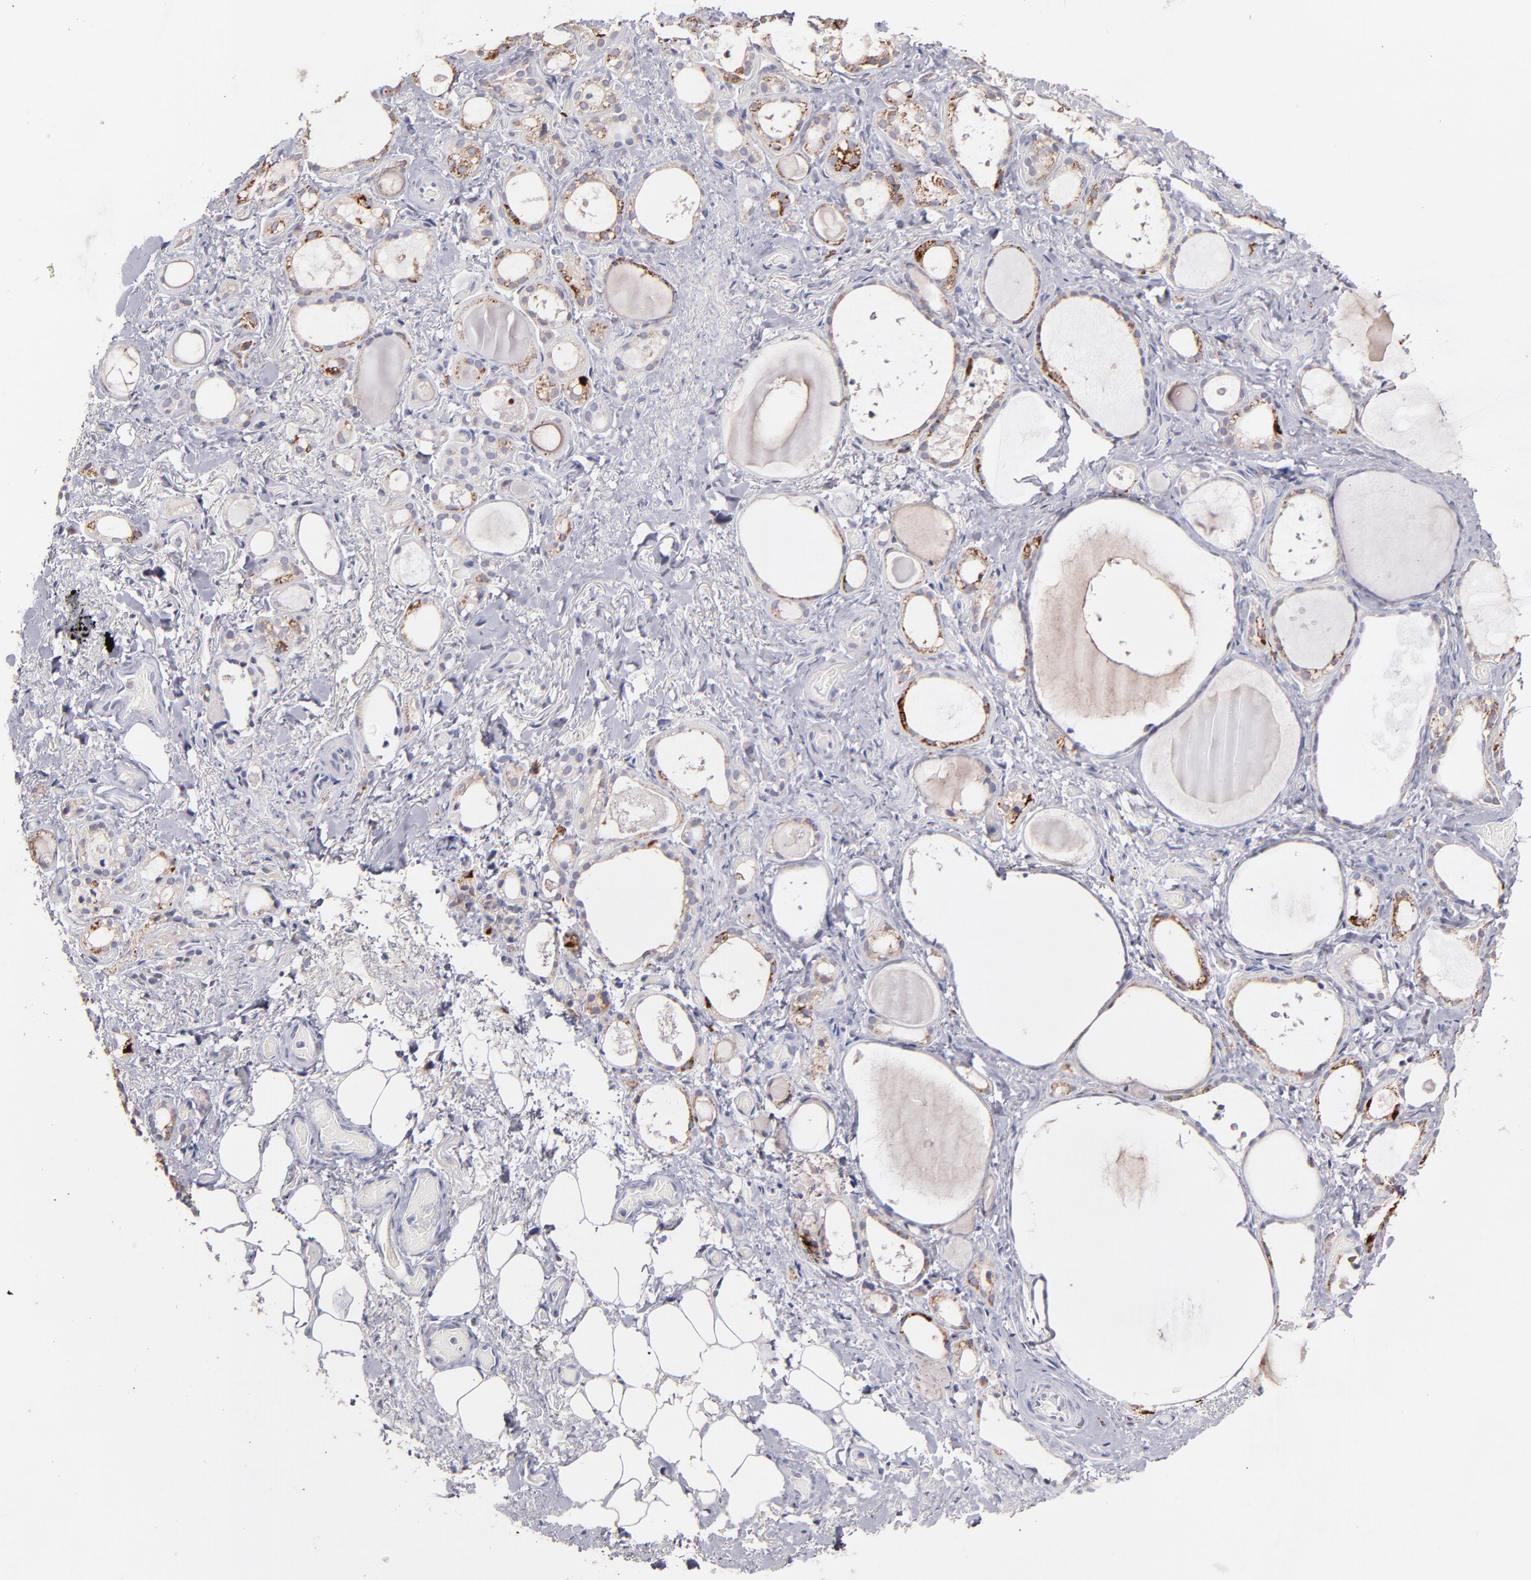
{"staining": {"intensity": "strong", "quantity": ">75%", "location": "cytoplasmic/membranous"}, "tissue": "thyroid gland", "cell_type": "Glandular cells", "image_type": "normal", "snomed": [{"axis": "morphology", "description": "Normal tissue, NOS"}, {"axis": "topography", "description": "Thyroid gland"}], "caption": "A photomicrograph showing strong cytoplasmic/membranous staining in about >75% of glandular cells in benign thyroid gland, as visualized by brown immunohistochemical staining.", "gene": "GLDC", "patient": {"sex": "female", "age": 75}}